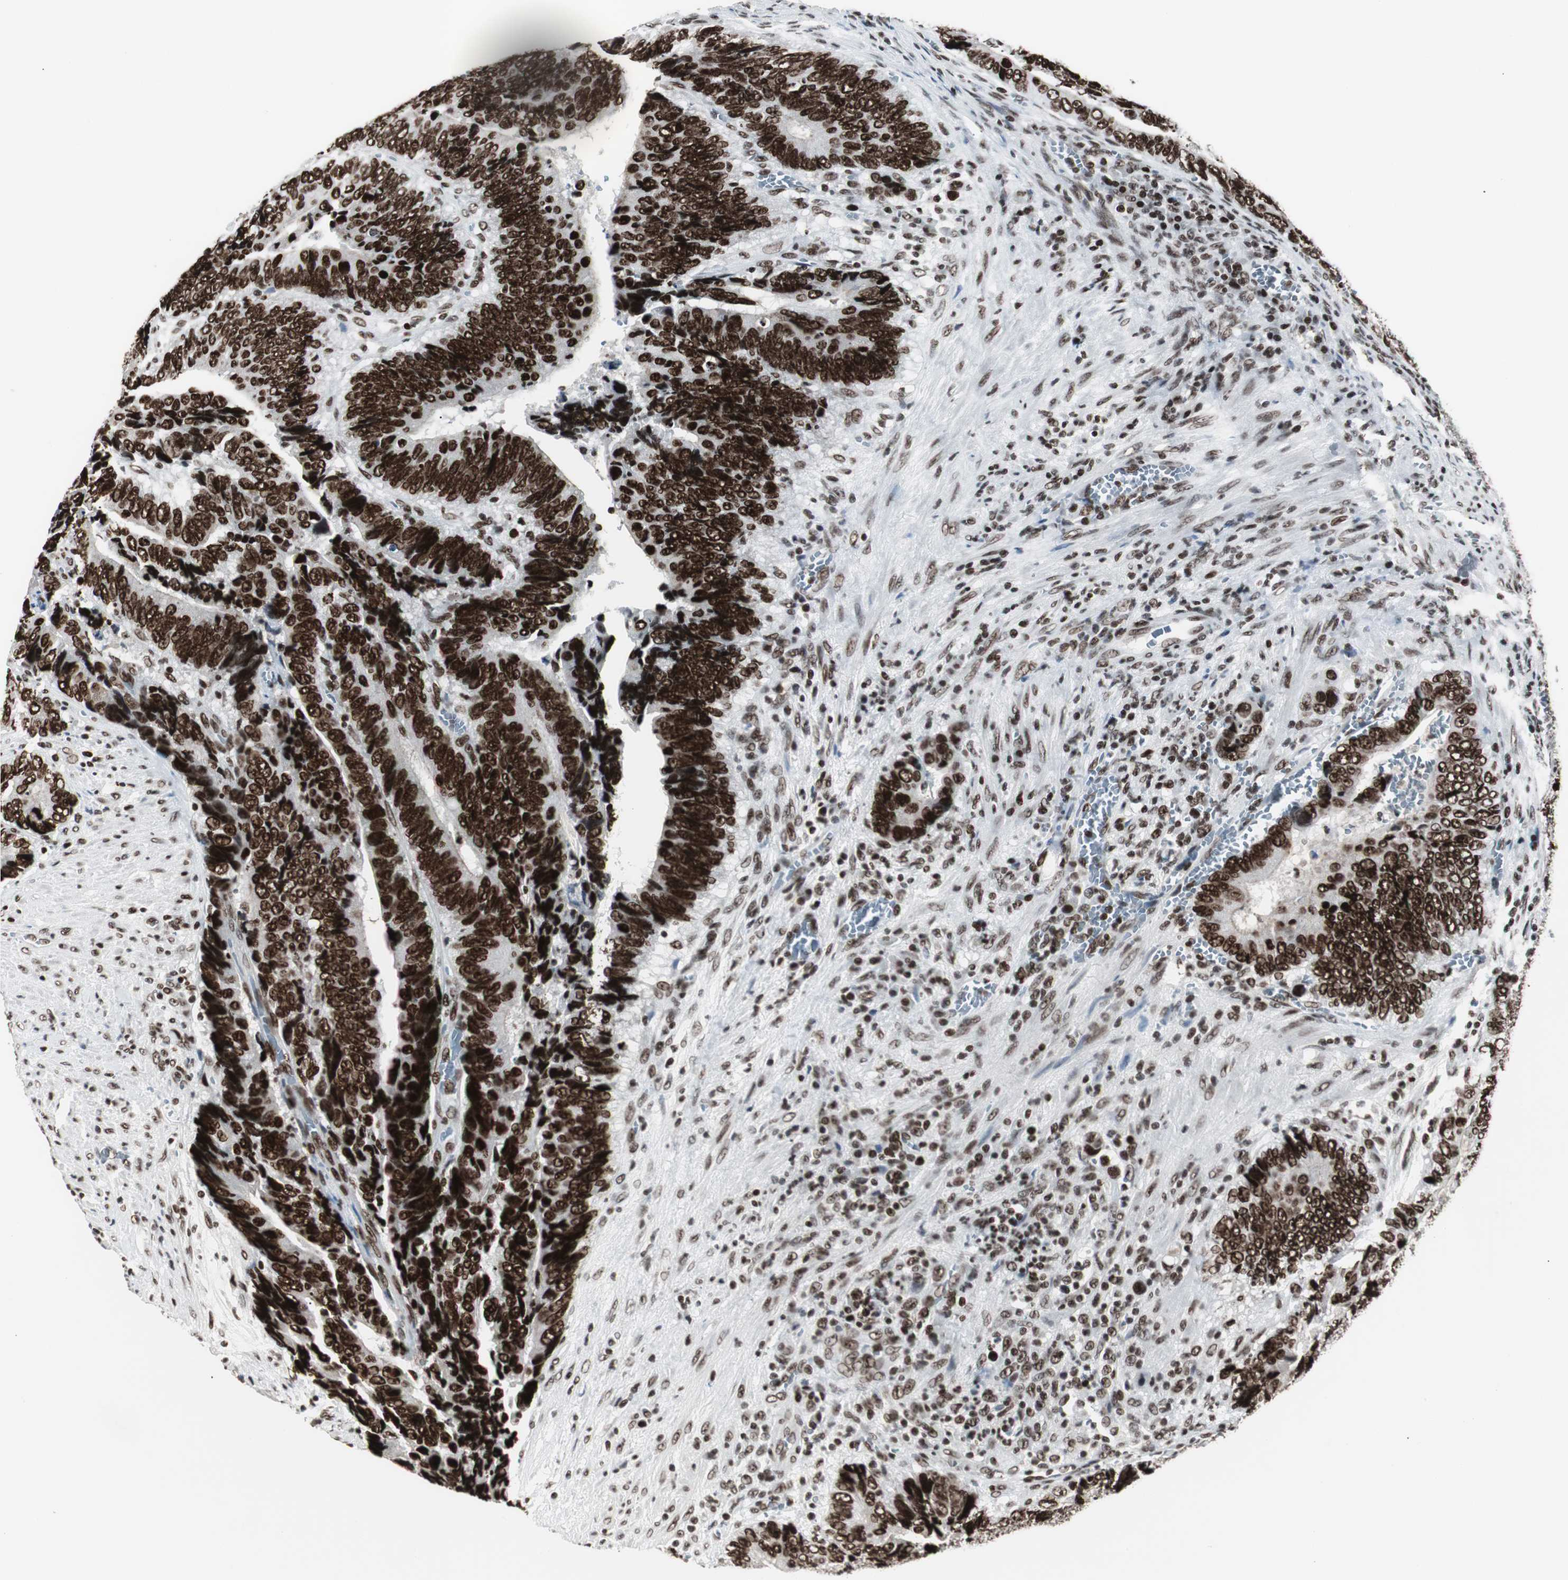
{"staining": {"intensity": "strong", "quantity": ">75%", "location": "nuclear"}, "tissue": "colorectal cancer", "cell_type": "Tumor cells", "image_type": "cancer", "snomed": [{"axis": "morphology", "description": "Adenocarcinoma, NOS"}, {"axis": "topography", "description": "Colon"}], "caption": "Immunohistochemical staining of colorectal cancer exhibits high levels of strong nuclear expression in approximately >75% of tumor cells.", "gene": "XRCC1", "patient": {"sex": "male", "age": 72}}